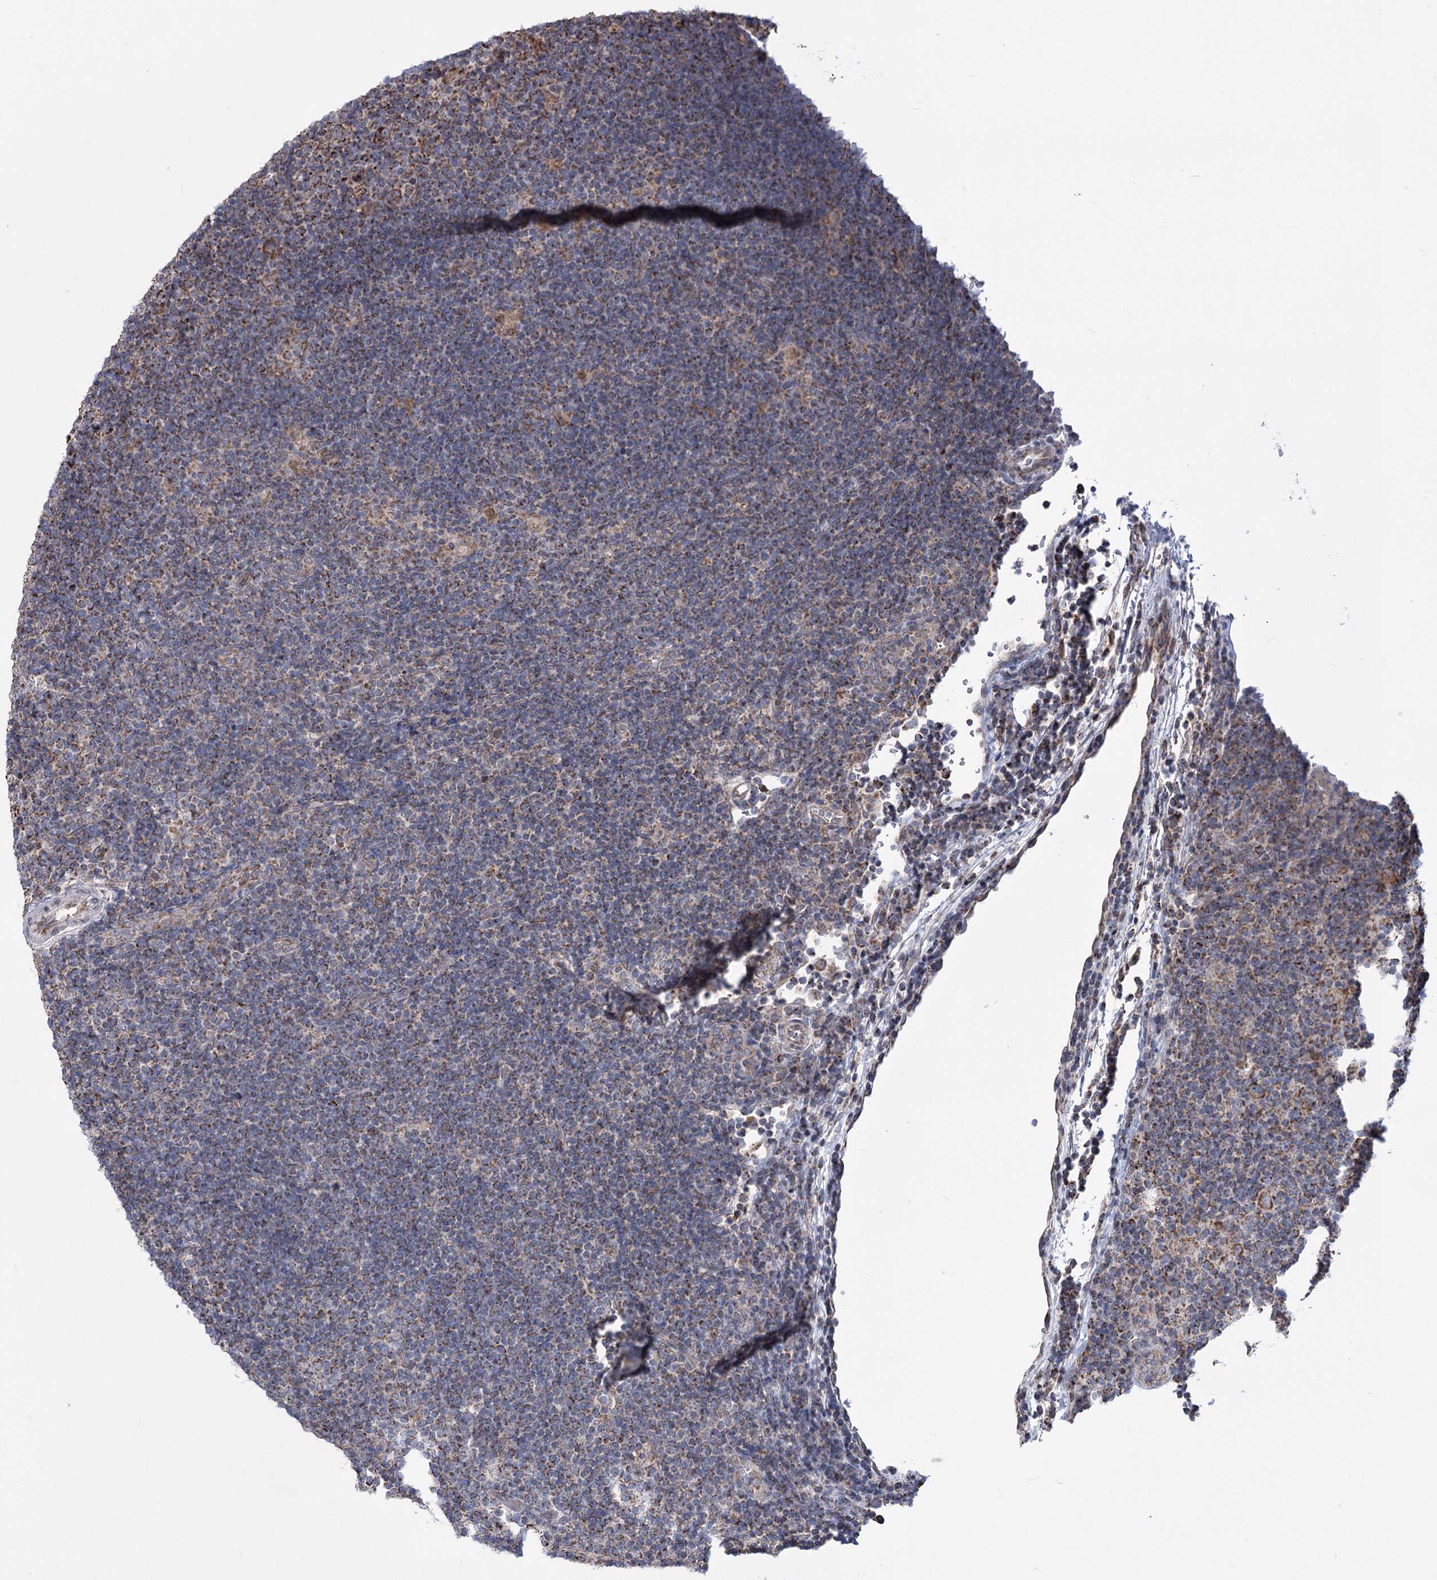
{"staining": {"intensity": "moderate", "quantity": ">75%", "location": "cytoplasmic/membranous"}, "tissue": "lymphoma", "cell_type": "Tumor cells", "image_type": "cancer", "snomed": [{"axis": "morphology", "description": "Hodgkin's disease, NOS"}, {"axis": "topography", "description": "Lymph node"}], "caption": "Protein staining displays moderate cytoplasmic/membranous expression in approximately >75% of tumor cells in Hodgkin's disease.", "gene": "CREB3L4", "patient": {"sex": "female", "age": 57}}